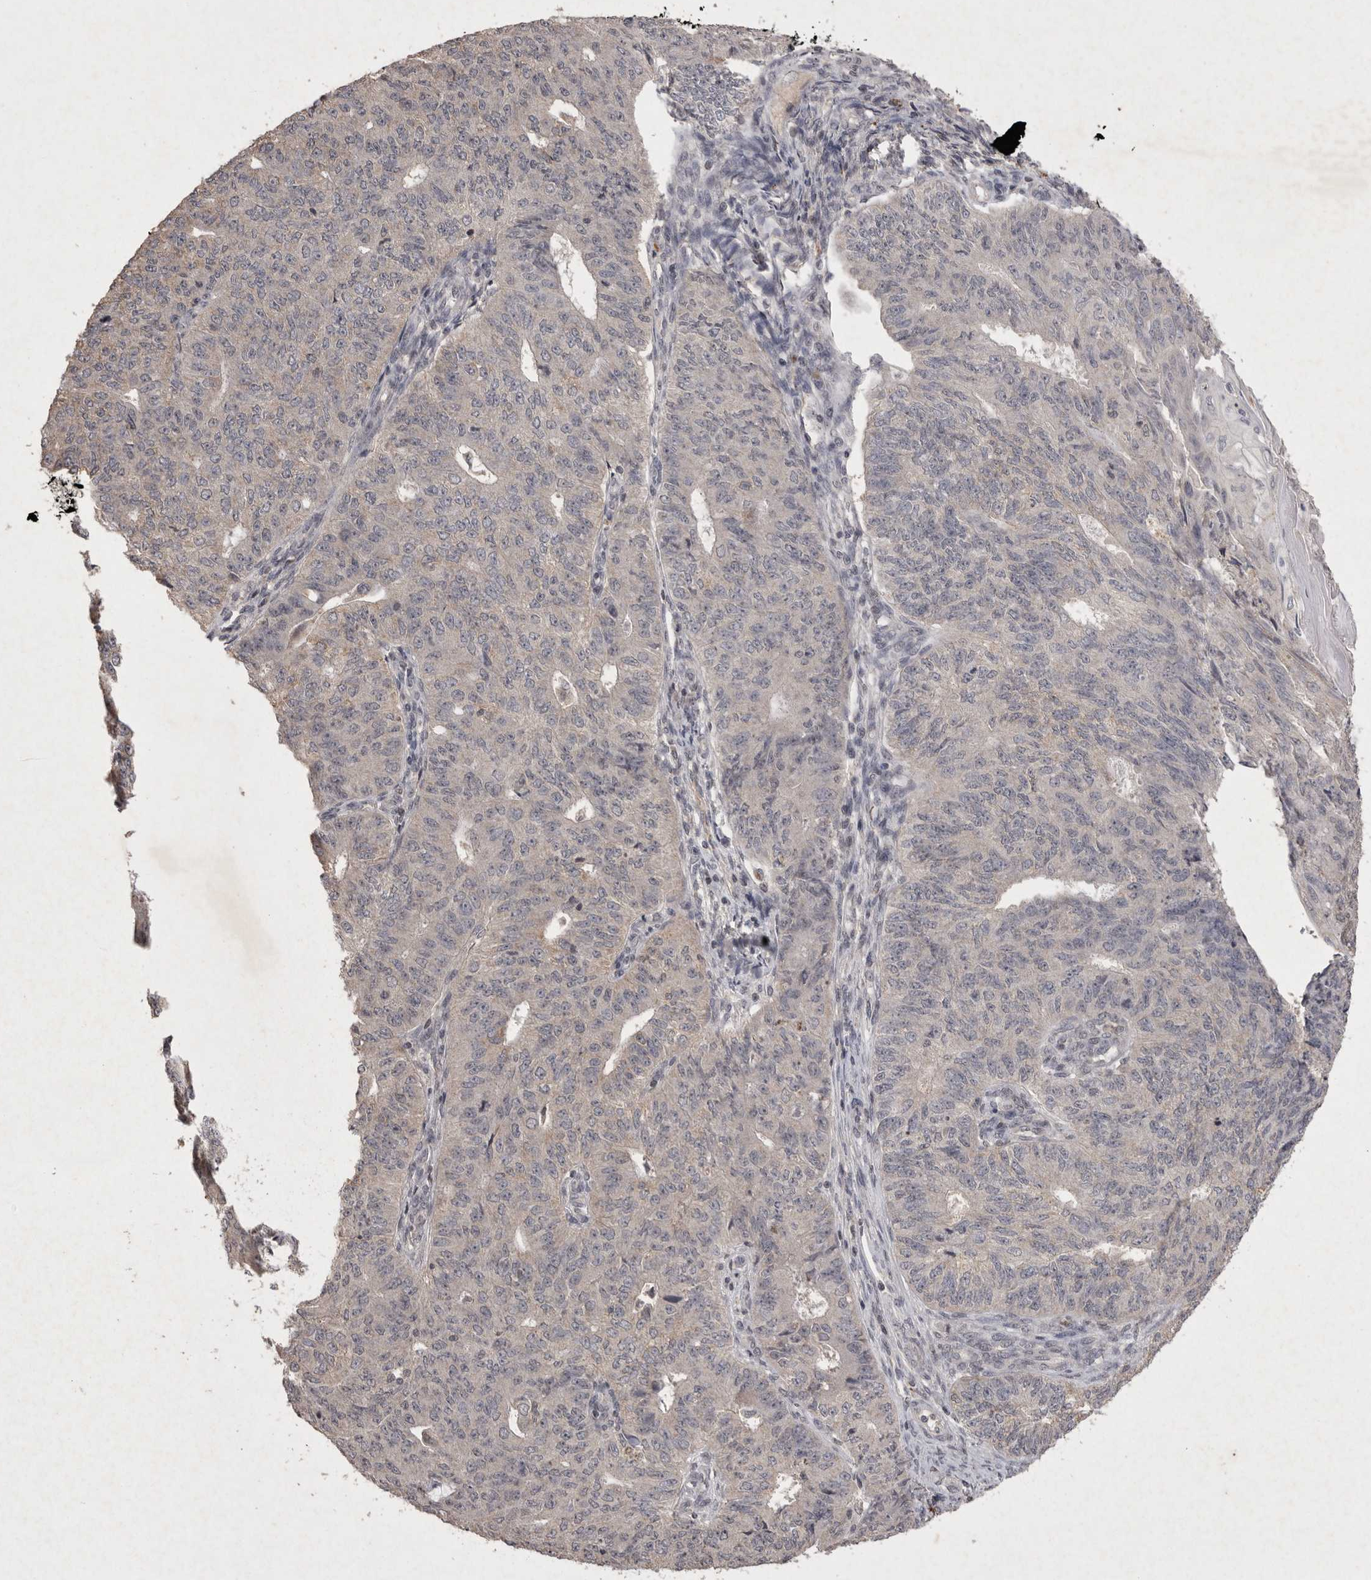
{"staining": {"intensity": "negative", "quantity": "none", "location": "none"}, "tissue": "endometrial cancer", "cell_type": "Tumor cells", "image_type": "cancer", "snomed": [{"axis": "morphology", "description": "Adenocarcinoma, NOS"}, {"axis": "topography", "description": "Endometrium"}], "caption": "Immunohistochemical staining of human endometrial cancer reveals no significant expression in tumor cells.", "gene": "APLNR", "patient": {"sex": "female", "age": 32}}